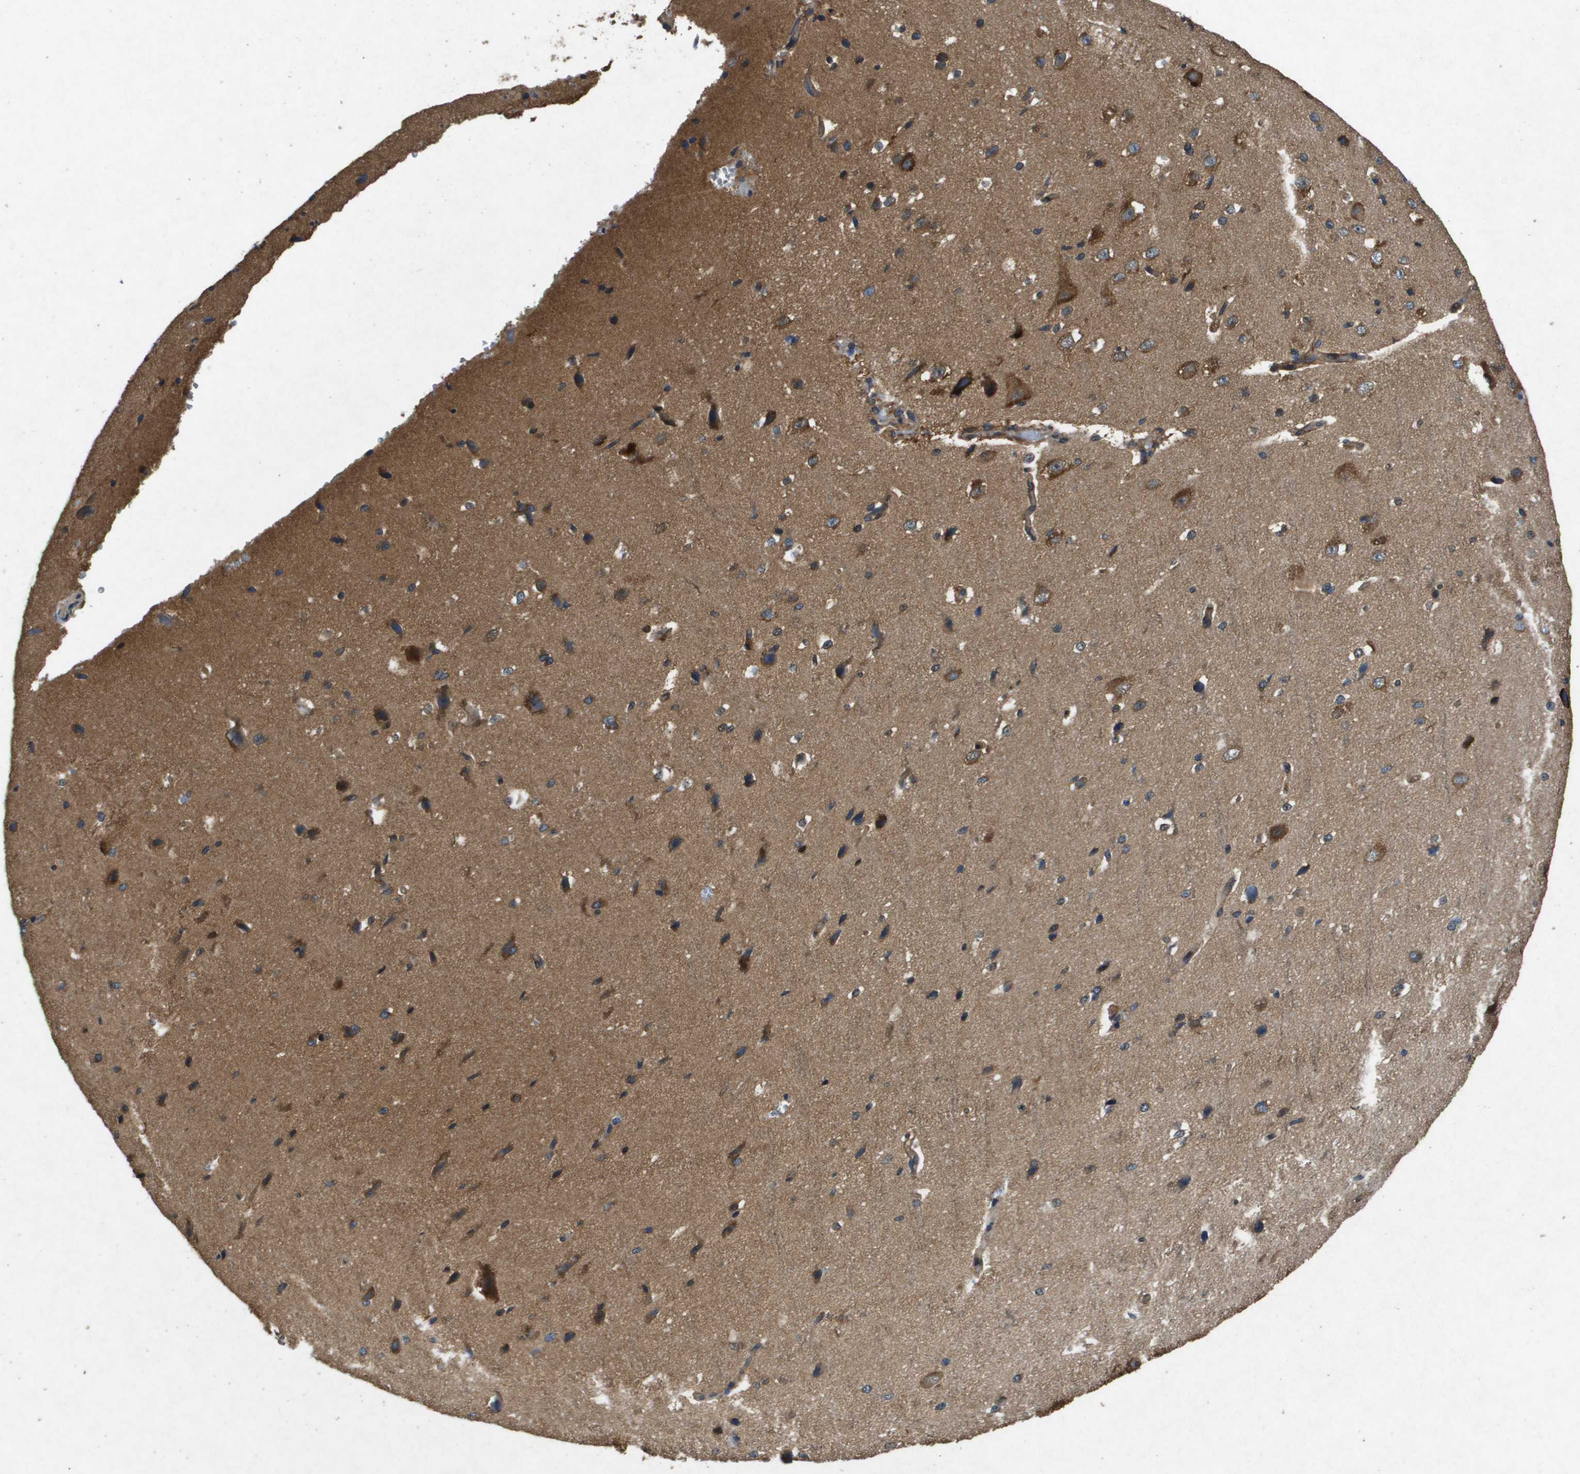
{"staining": {"intensity": "moderate", "quantity": "25%-75%", "location": "cytoplasmic/membranous"}, "tissue": "cerebral cortex", "cell_type": "Endothelial cells", "image_type": "normal", "snomed": [{"axis": "morphology", "description": "Normal tissue, NOS"}, {"axis": "morphology", "description": "Developmental malformation"}, {"axis": "topography", "description": "Cerebral cortex"}], "caption": "Benign cerebral cortex was stained to show a protein in brown. There is medium levels of moderate cytoplasmic/membranous staining in approximately 25%-75% of endothelial cells. (DAB IHC with brightfield microscopy, high magnification).", "gene": "PTPRT", "patient": {"sex": "female", "age": 30}}